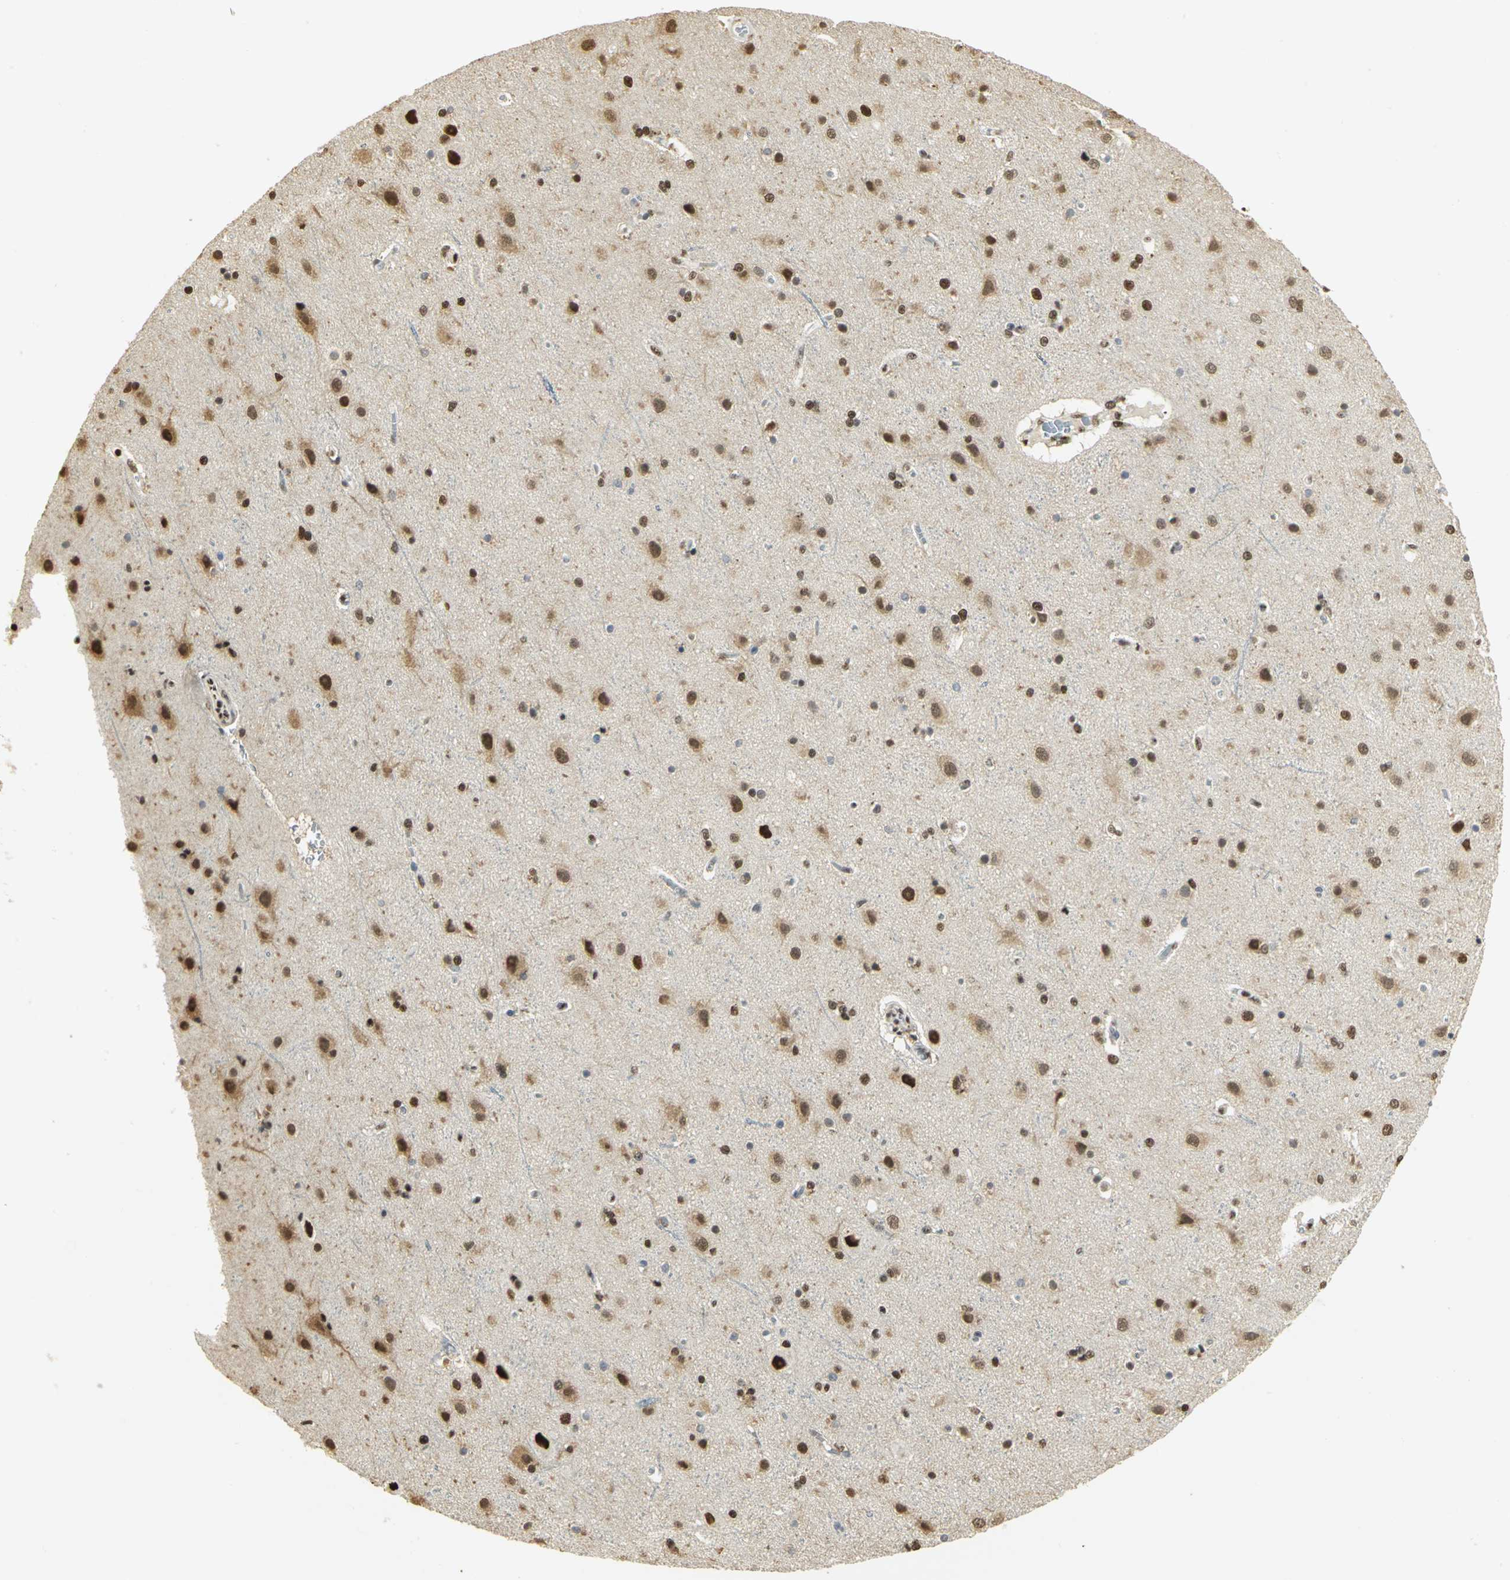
{"staining": {"intensity": "weak", "quantity": ">75%", "location": "nuclear"}, "tissue": "cerebral cortex", "cell_type": "Endothelial cells", "image_type": "normal", "snomed": [{"axis": "morphology", "description": "Normal tissue, NOS"}, {"axis": "topography", "description": "Cerebral cortex"}], "caption": "Protein expression analysis of normal human cerebral cortex reveals weak nuclear positivity in about >75% of endothelial cells. Nuclei are stained in blue.", "gene": "SET", "patient": {"sex": "female", "age": 54}}